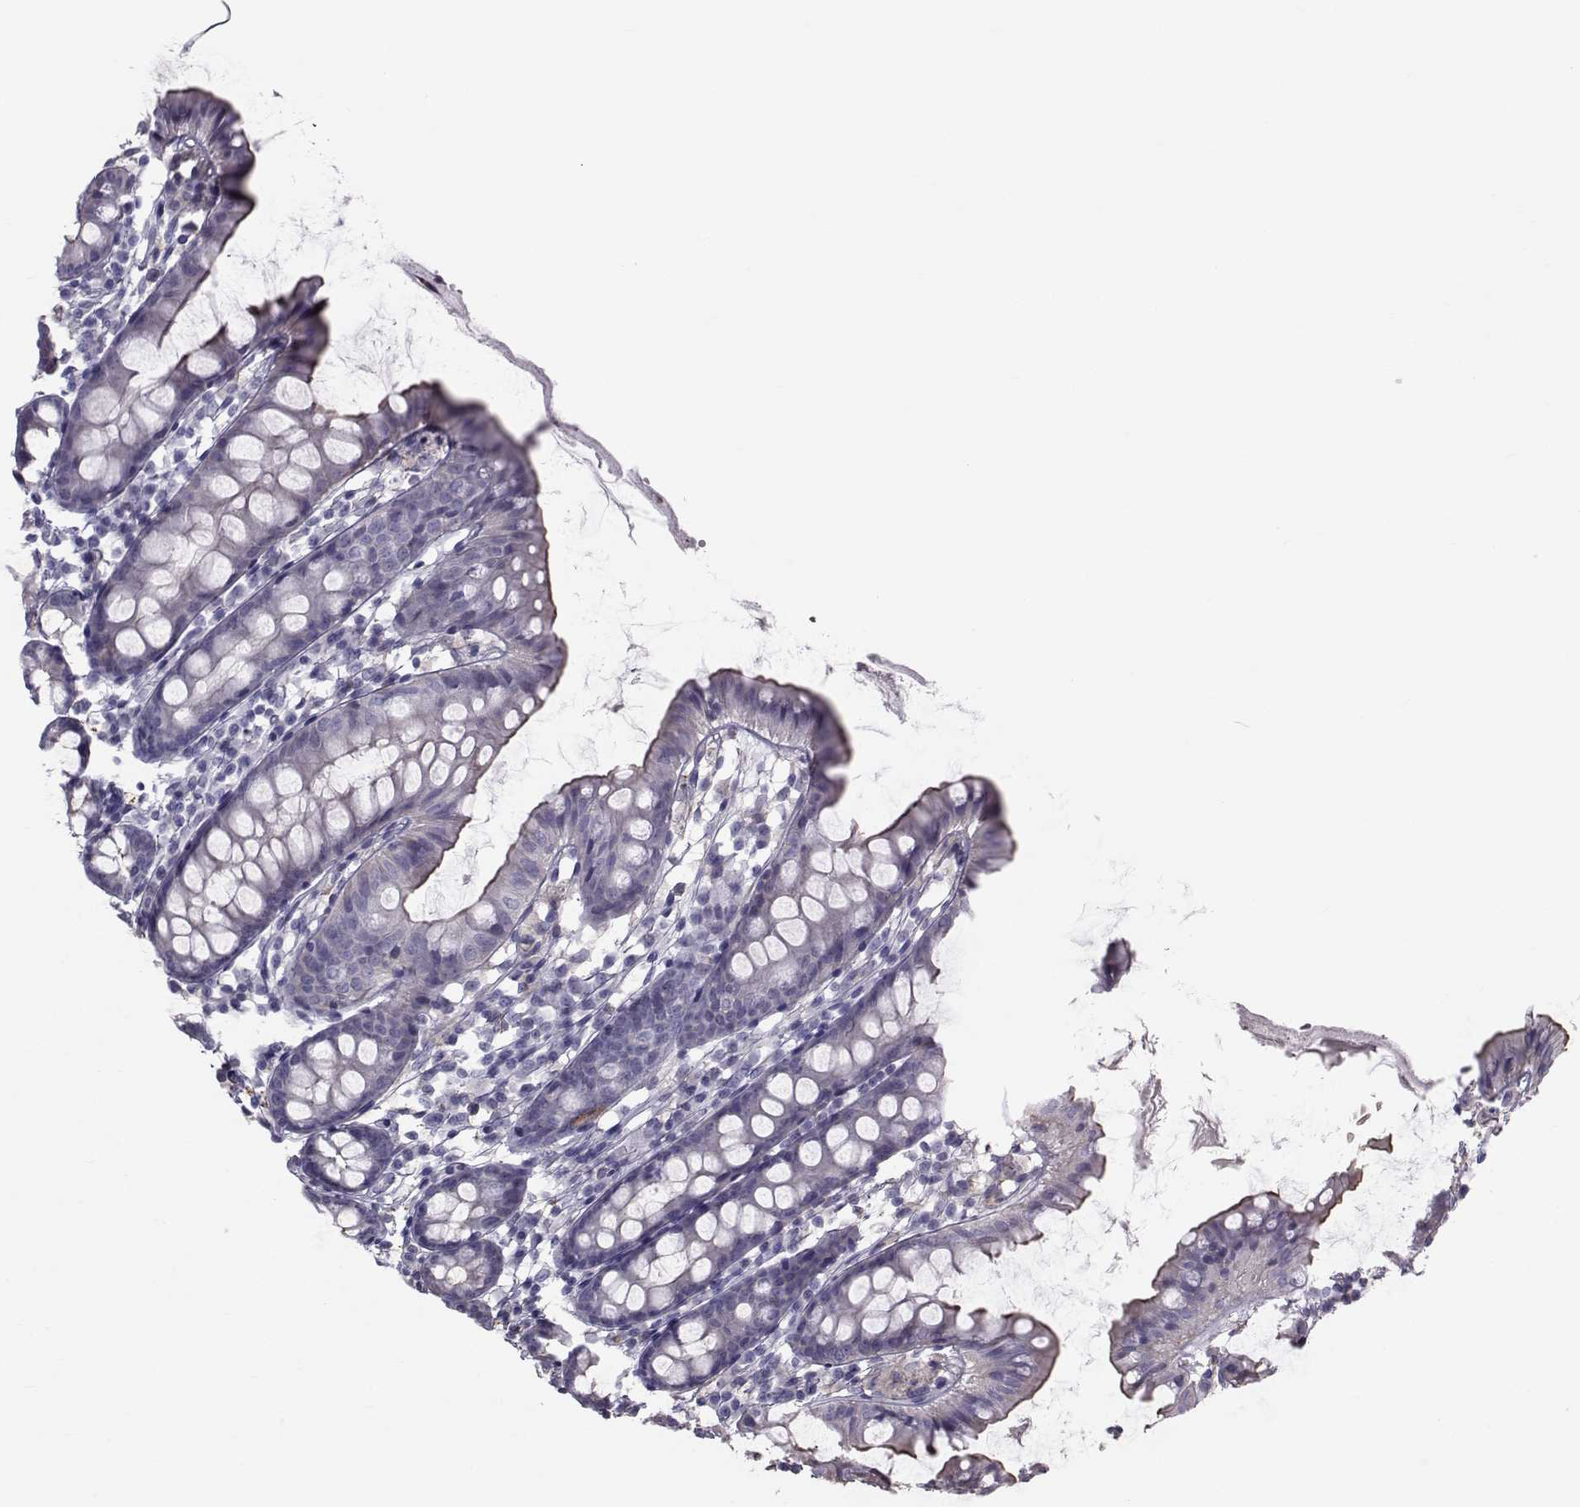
{"staining": {"intensity": "weak", "quantity": "25%-75%", "location": "cytoplasmic/membranous"}, "tissue": "colon", "cell_type": "Endothelial cells", "image_type": "normal", "snomed": [{"axis": "morphology", "description": "Normal tissue, NOS"}, {"axis": "topography", "description": "Colon"}], "caption": "This micrograph exhibits unremarkable colon stained with IHC to label a protein in brown. The cytoplasmic/membranous of endothelial cells show weak positivity for the protein. Nuclei are counter-stained blue.", "gene": "GARIN3", "patient": {"sex": "female", "age": 84}}